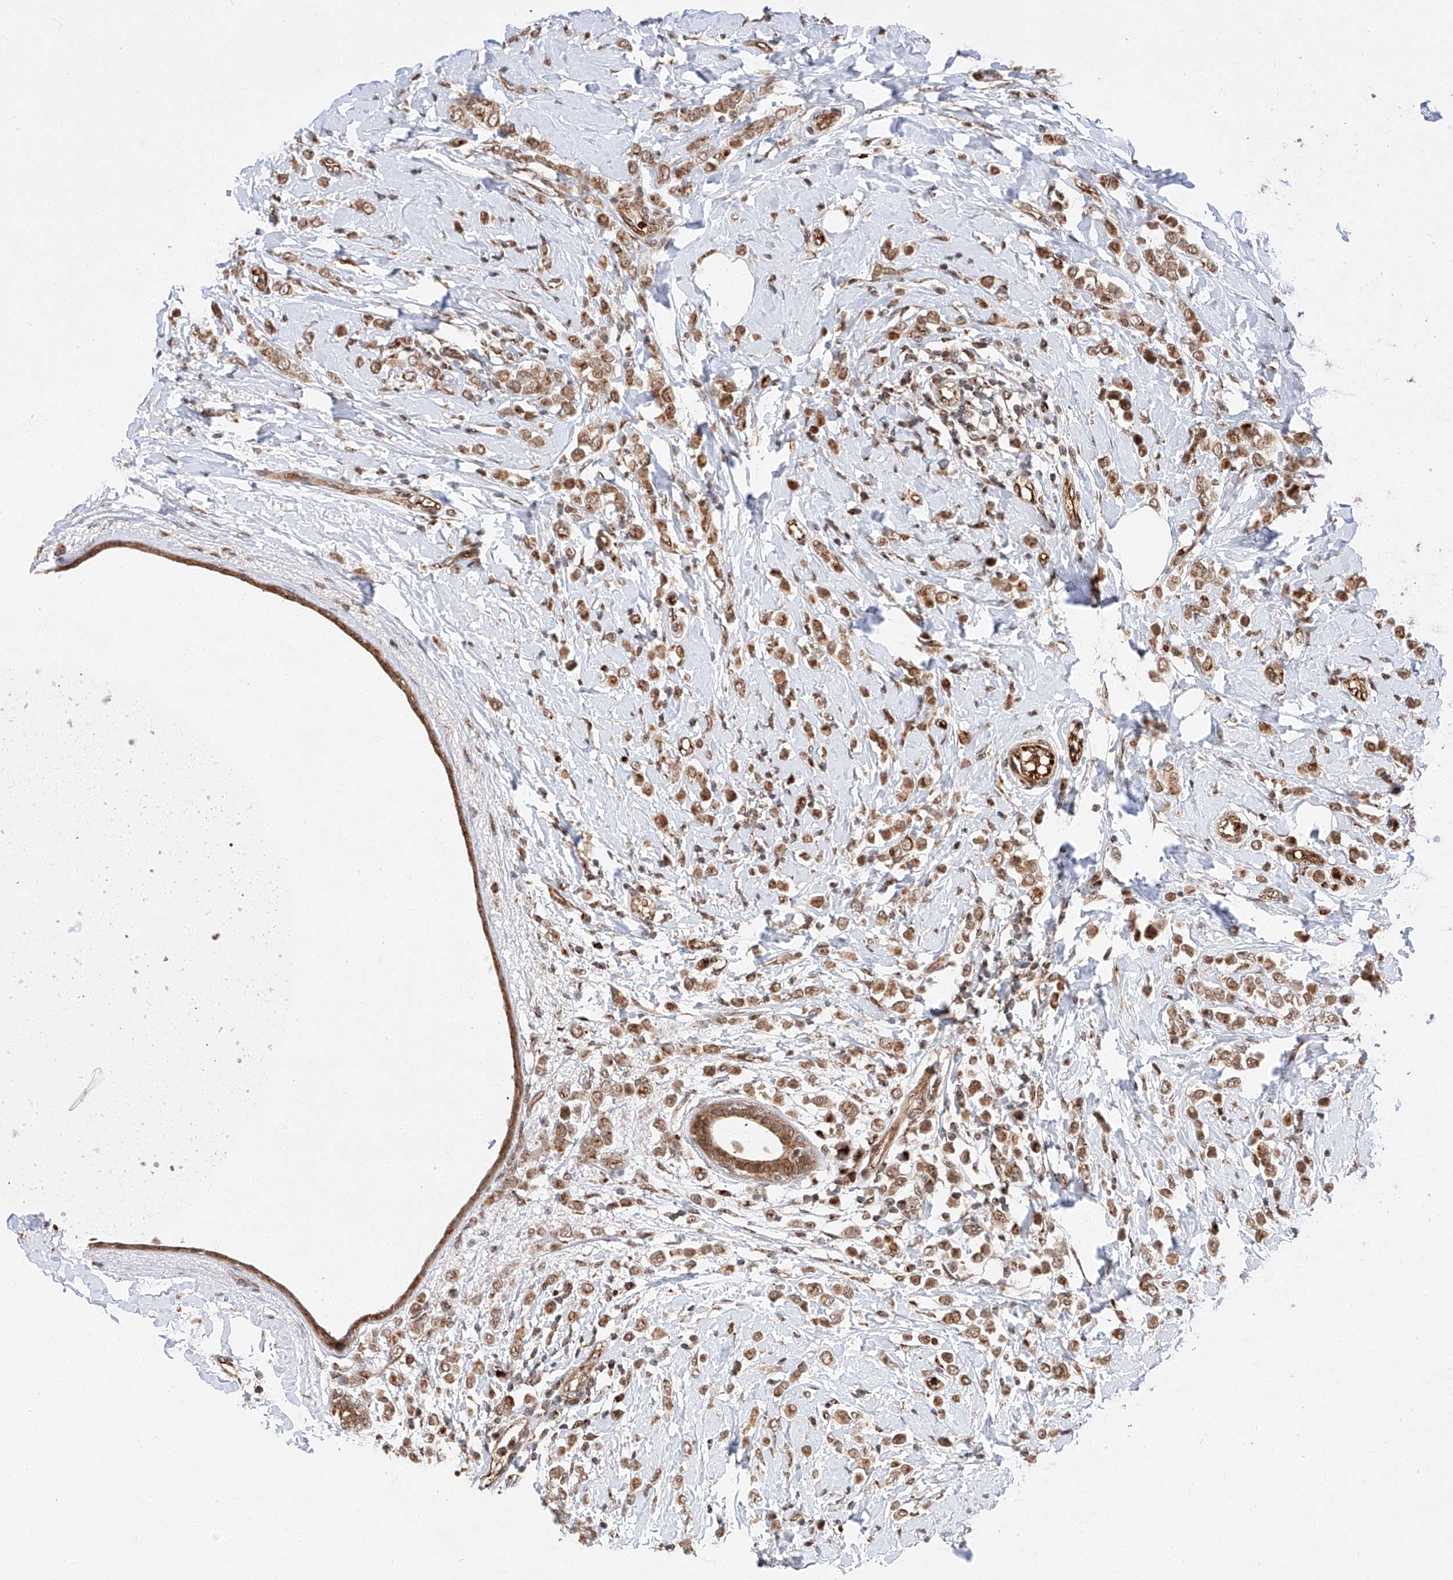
{"staining": {"intensity": "moderate", "quantity": ">75%", "location": "cytoplasmic/membranous"}, "tissue": "breast cancer", "cell_type": "Tumor cells", "image_type": "cancer", "snomed": [{"axis": "morphology", "description": "Lobular carcinoma"}, {"axis": "topography", "description": "Breast"}], "caption": "Immunohistochemical staining of breast lobular carcinoma displays medium levels of moderate cytoplasmic/membranous protein staining in approximately >75% of tumor cells. Using DAB (brown) and hematoxylin (blue) stains, captured at high magnification using brightfield microscopy.", "gene": "THTPA", "patient": {"sex": "female", "age": 47}}